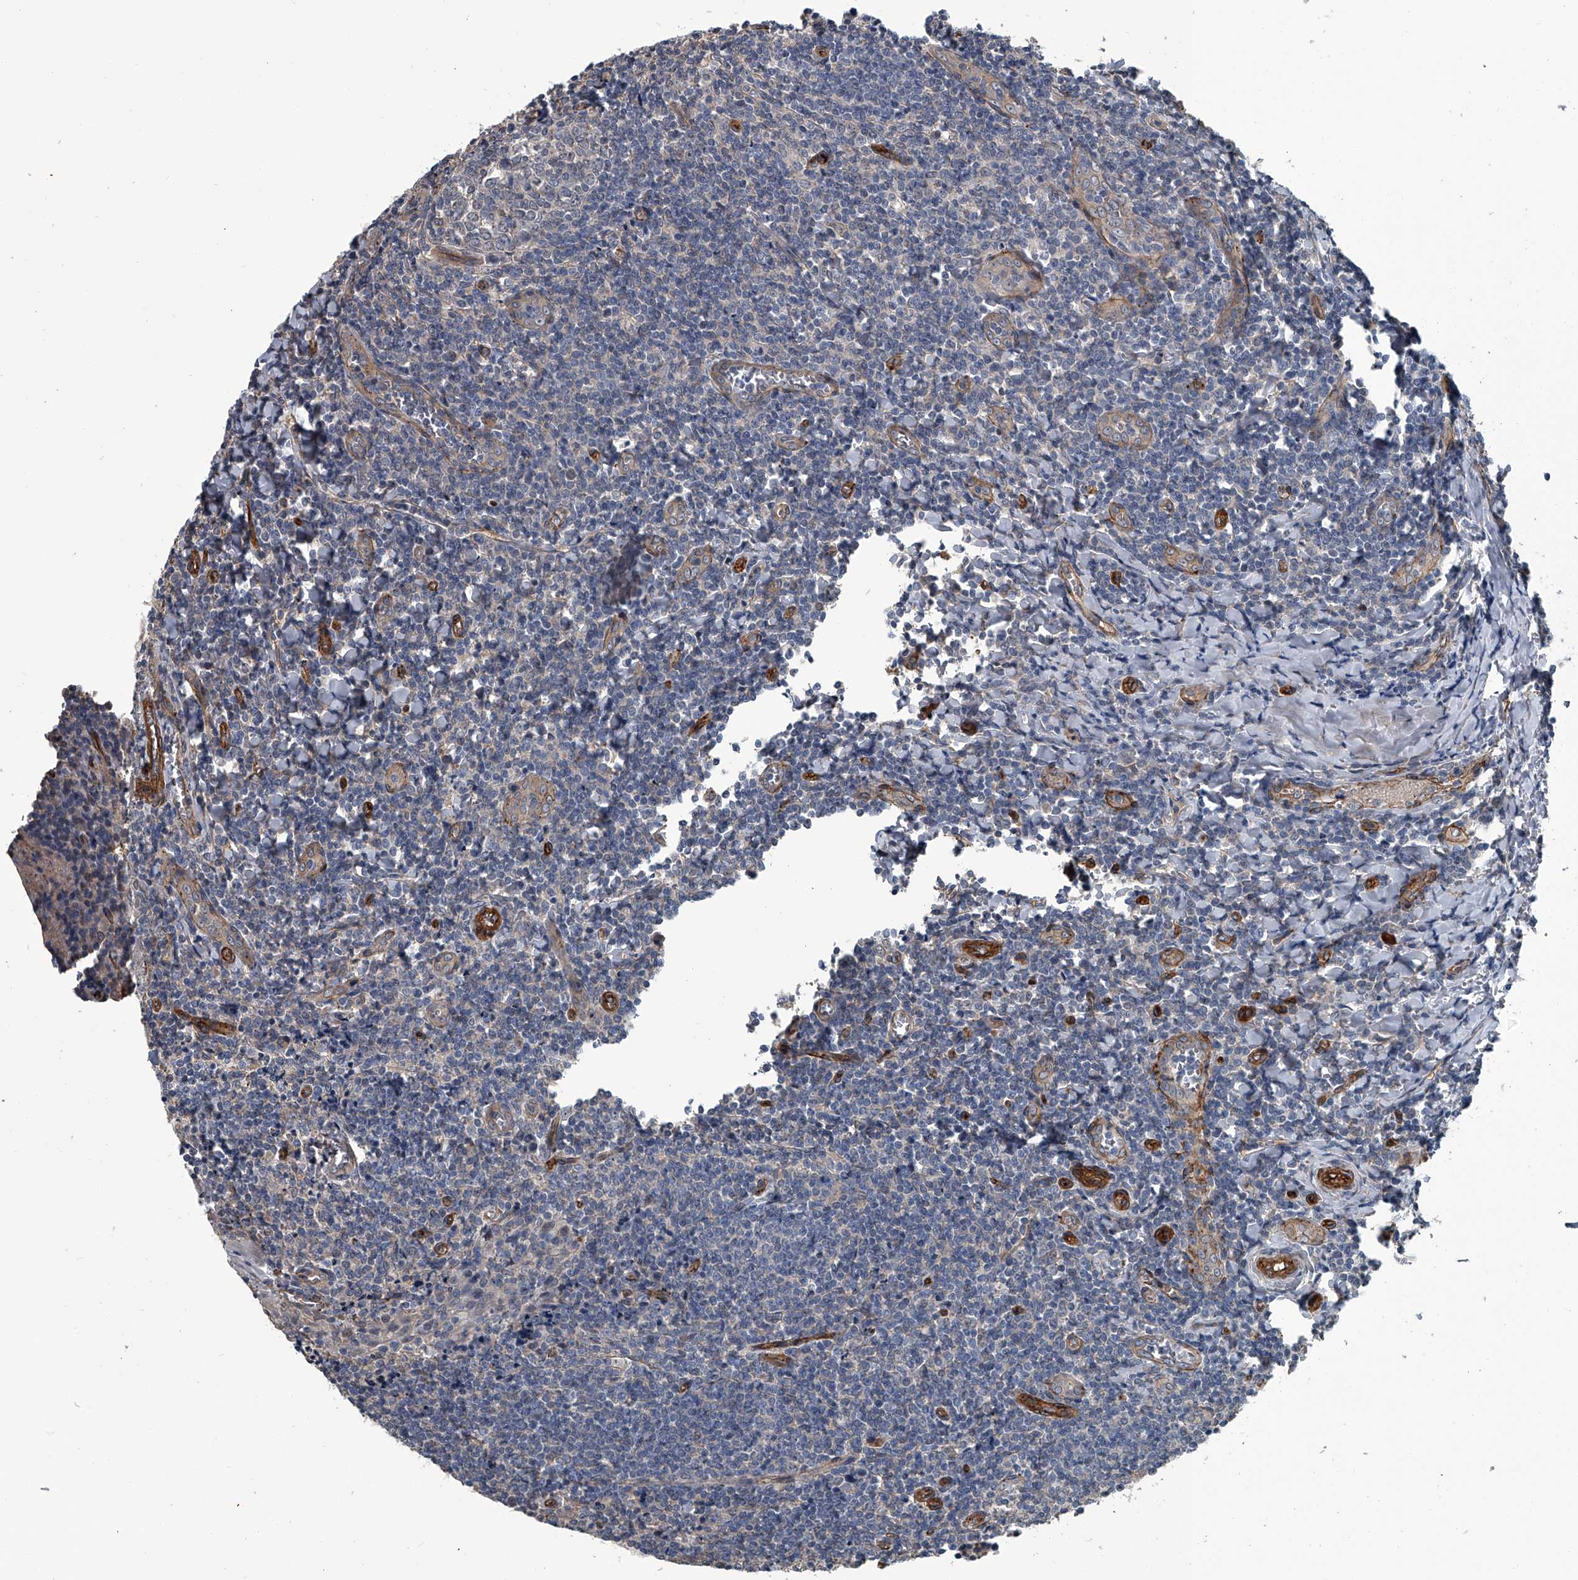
{"staining": {"intensity": "negative", "quantity": "none", "location": "none"}, "tissue": "tonsil", "cell_type": "Germinal center cells", "image_type": "normal", "snomed": [{"axis": "morphology", "description": "Normal tissue, NOS"}, {"axis": "topography", "description": "Tonsil"}], "caption": "DAB (3,3'-diaminobenzidine) immunohistochemical staining of unremarkable human tonsil reveals no significant positivity in germinal center cells. The staining is performed using DAB (3,3'-diaminobenzidine) brown chromogen with nuclei counter-stained in using hematoxylin.", "gene": "LDLRAD2", "patient": {"sex": "male", "age": 27}}